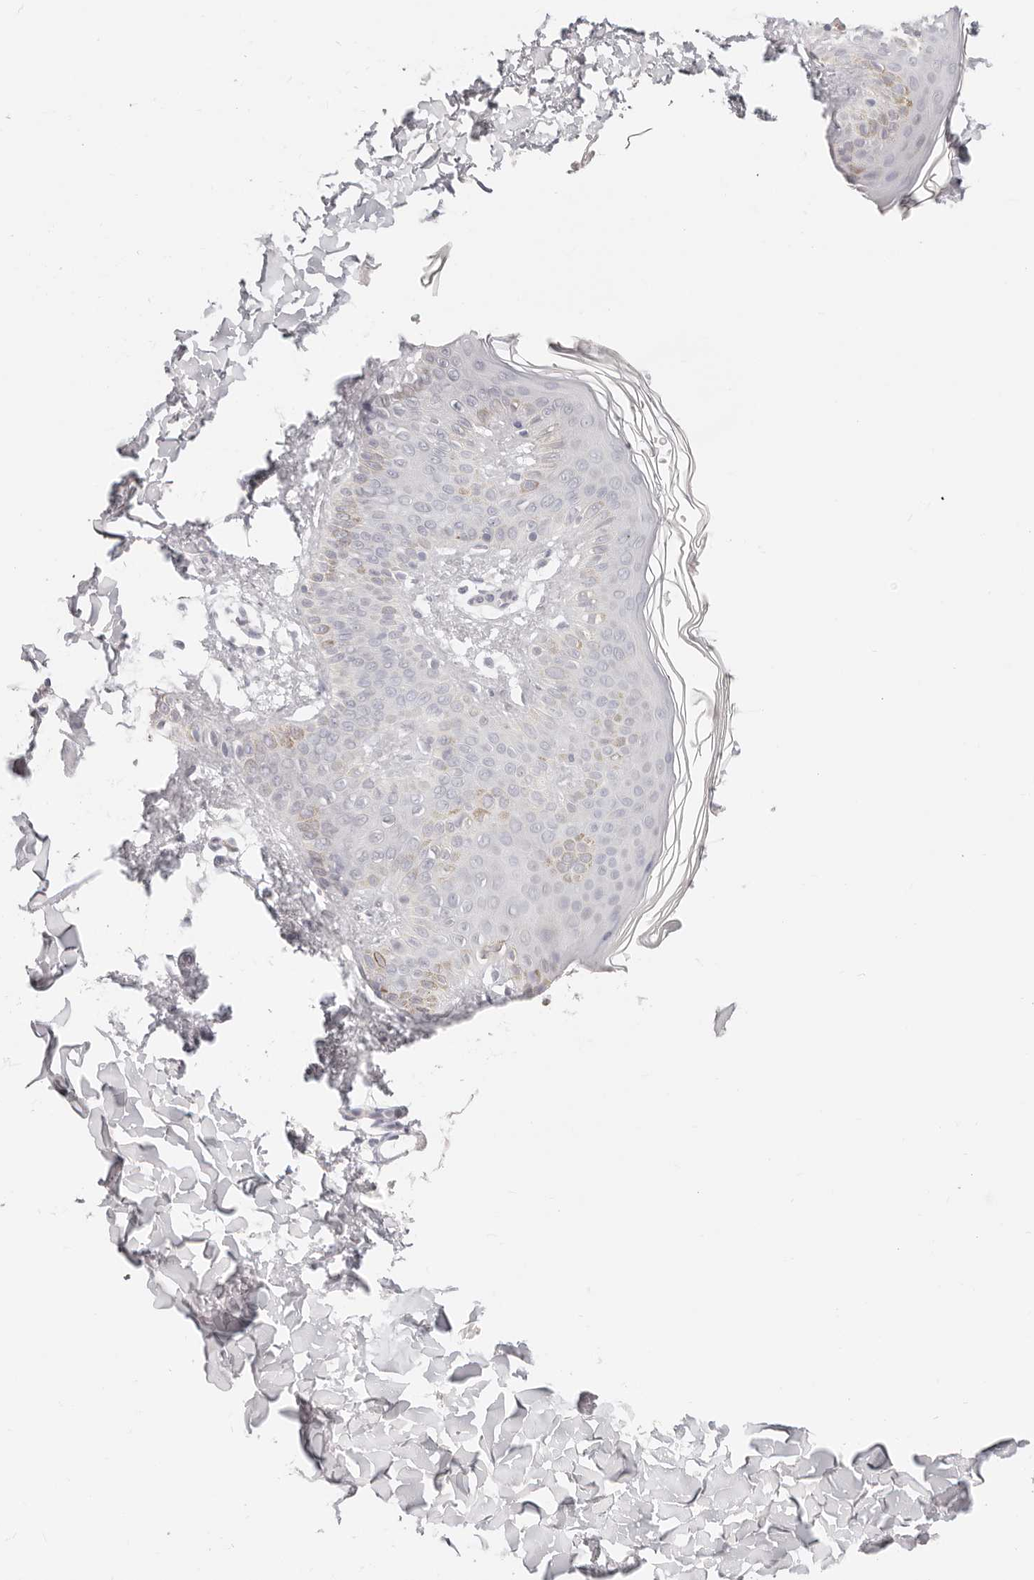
{"staining": {"intensity": "negative", "quantity": "none", "location": "none"}, "tissue": "skin", "cell_type": "Fibroblasts", "image_type": "normal", "snomed": [{"axis": "morphology", "description": "Normal tissue, NOS"}, {"axis": "morphology", "description": "Neoplasm, benign, NOS"}, {"axis": "topography", "description": "Skin"}, {"axis": "topography", "description": "Soft tissue"}], "caption": "Fibroblasts show no significant protein staining in benign skin. The staining was performed using DAB to visualize the protein expression in brown, while the nuclei were stained in blue with hematoxylin (Magnification: 20x).", "gene": "ASCL1", "patient": {"sex": "male", "age": 26}}